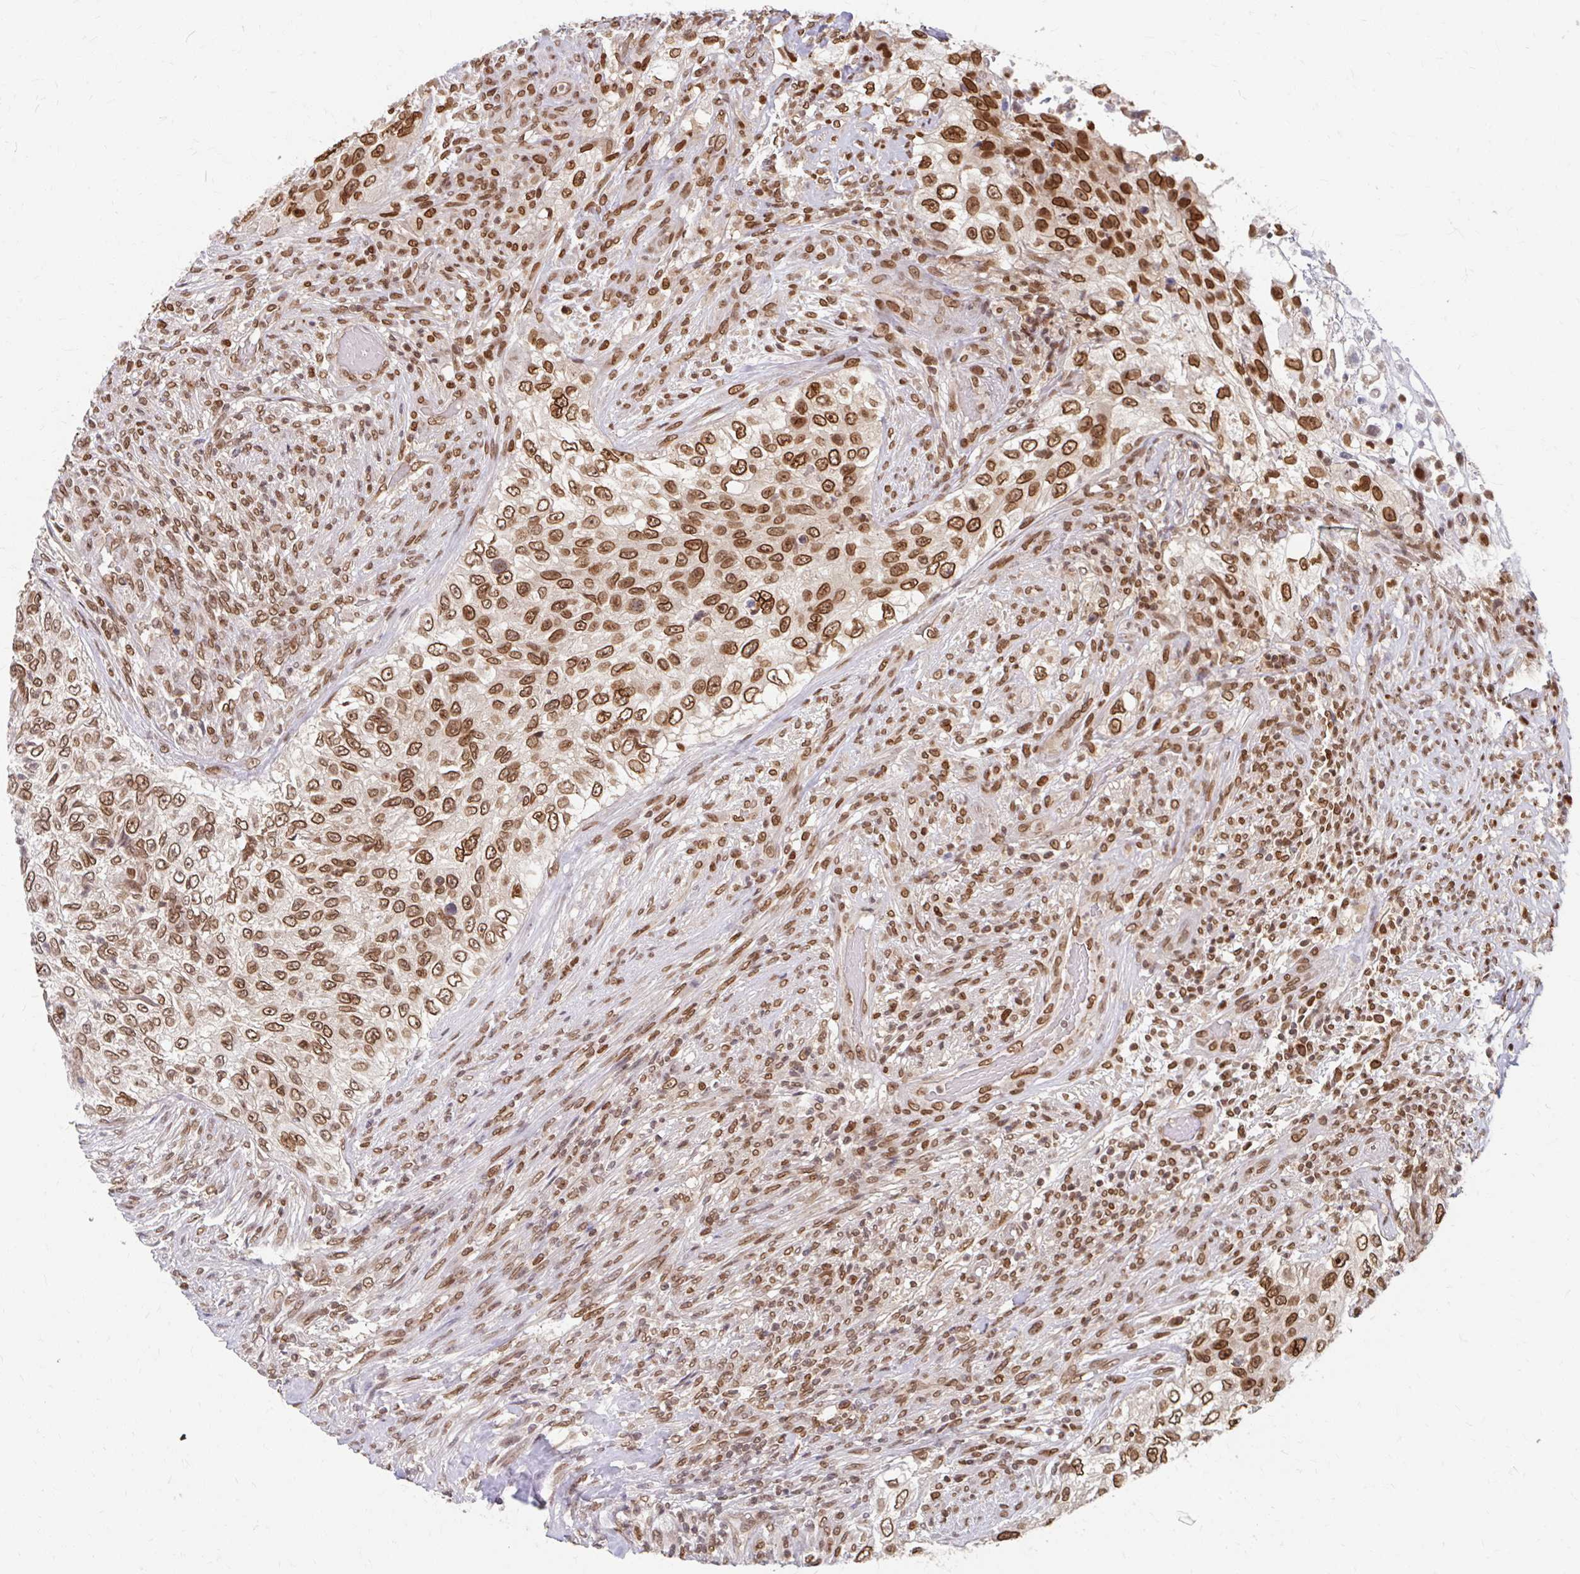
{"staining": {"intensity": "strong", "quantity": ">75%", "location": "cytoplasmic/membranous,nuclear"}, "tissue": "urothelial cancer", "cell_type": "Tumor cells", "image_type": "cancer", "snomed": [{"axis": "morphology", "description": "Urothelial carcinoma, High grade"}, {"axis": "topography", "description": "Urinary bladder"}], "caption": "High-power microscopy captured an immunohistochemistry micrograph of high-grade urothelial carcinoma, revealing strong cytoplasmic/membranous and nuclear positivity in approximately >75% of tumor cells.", "gene": "XPO1", "patient": {"sex": "female", "age": 60}}